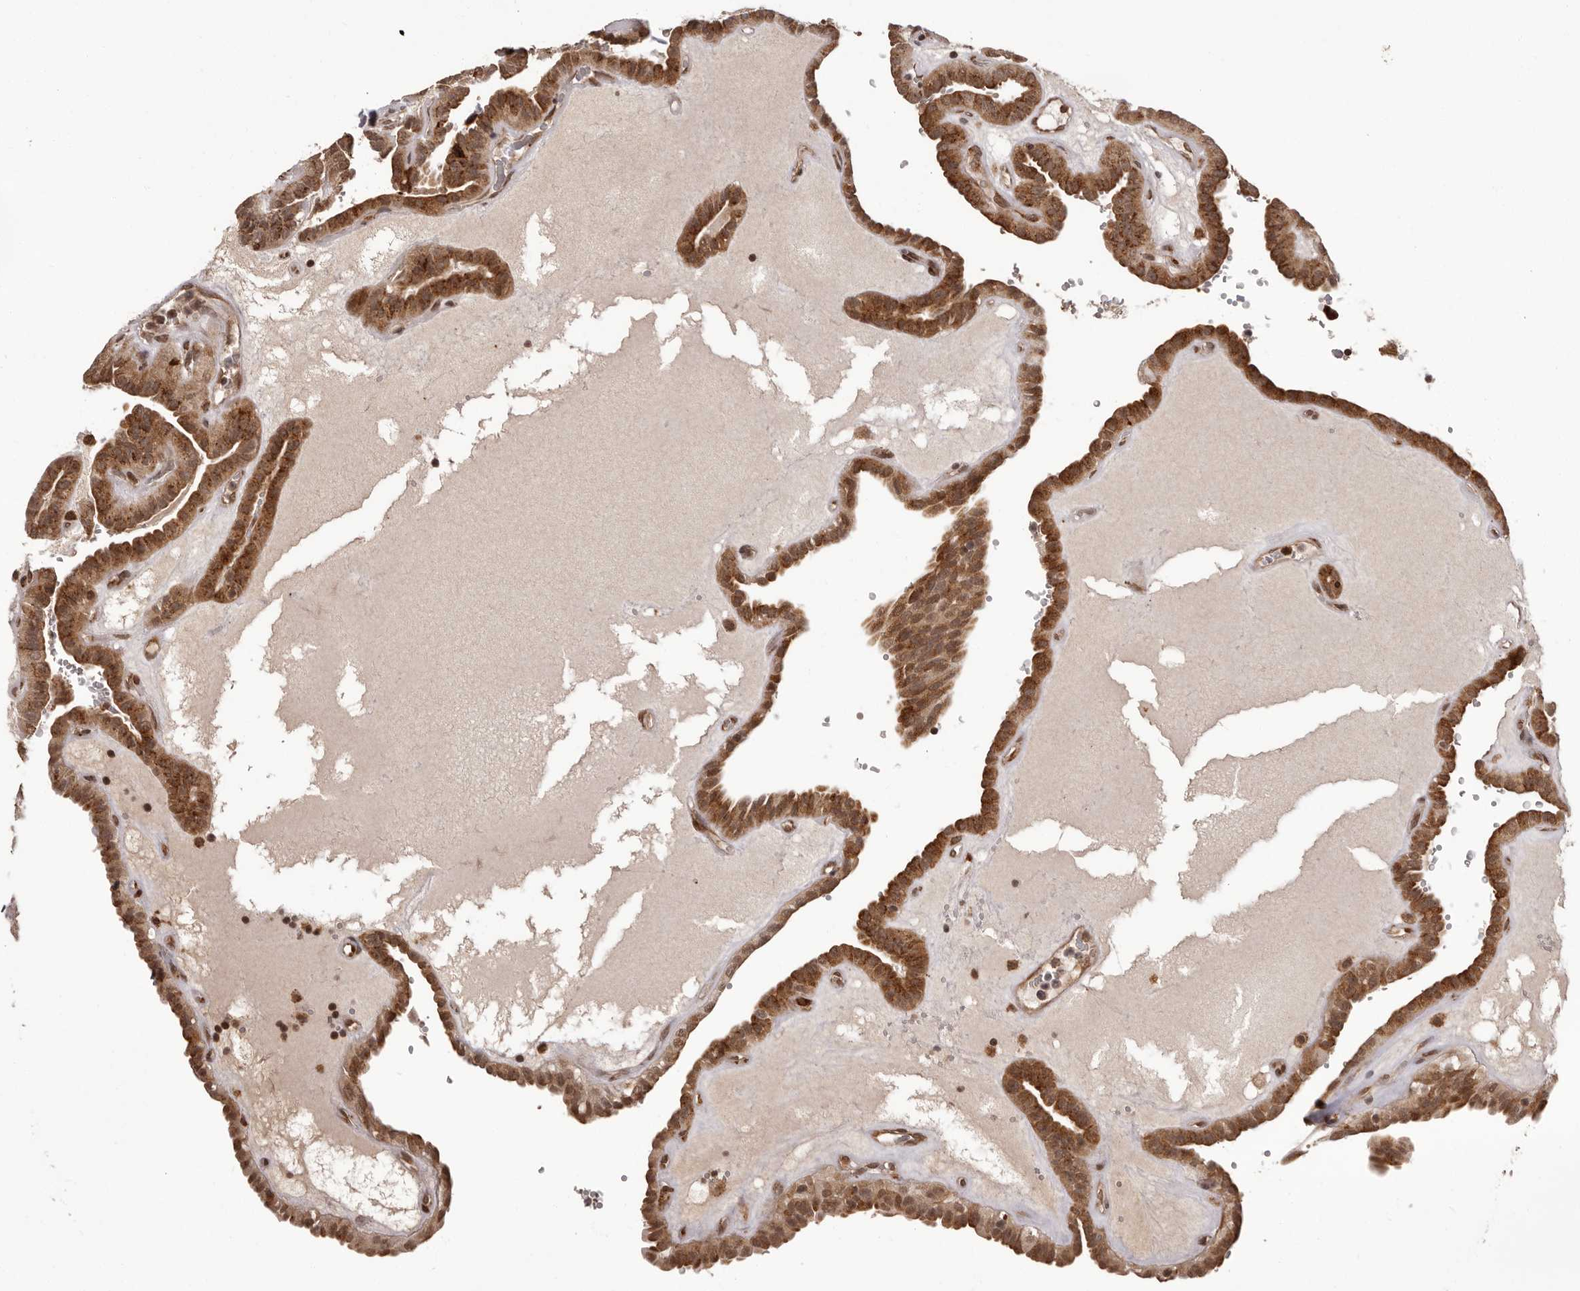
{"staining": {"intensity": "moderate", "quantity": ">75%", "location": "cytoplasmic/membranous,nuclear"}, "tissue": "thyroid cancer", "cell_type": "Tumor cells", "image_type": "cancer", "snomed": [{"axis": "morphology", "description": "Papillary adenocarcinoma, NOS"}, {"axis": "topography", "description": "Thyroid gland"}], "caption": "Immunohistochemical staining of human papillary adenocarcinoma (thyroid) demonstrates medium levels of moderate cytoplasmic/membranous and nuclear protein expression in approximately >75% of tumor cells.", "gene": "IL32", "patient": {"sex": "male", "age": 77}}